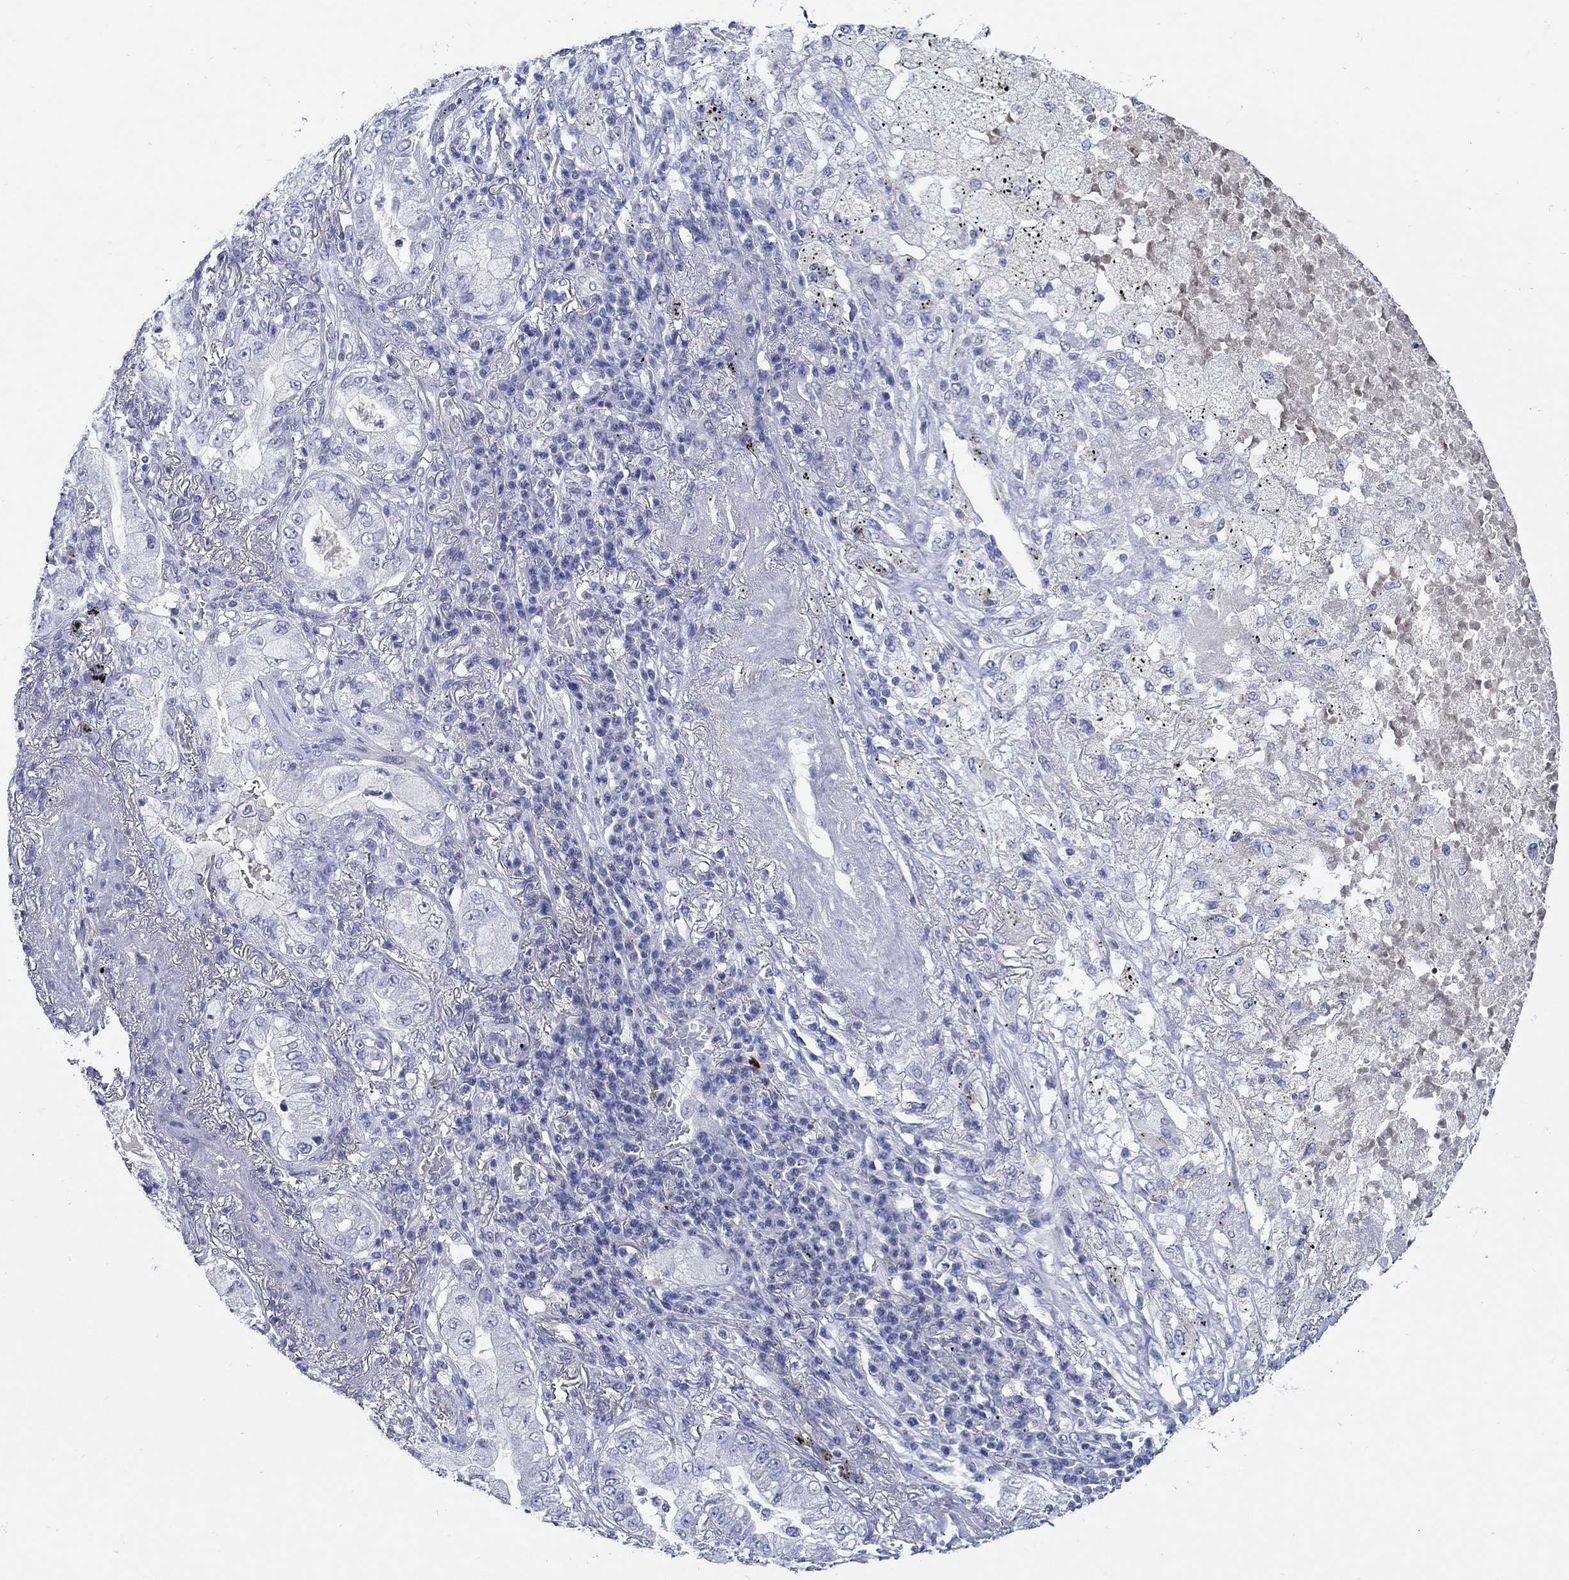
{"staining": {"intensity": "negative", "quantity": "none", "location": "none"}, "tissue": "lung cancer", "cell_type": "Tumor cells", "image_type": "cancer", "snomed": [{"axis": "morphology", "description": "Adenocarcinoma, NOS"}, {"axis": "topography", "description": "Lung"}], "caption": "This histopathology image is of lung cancer stained with IHC to label a protein in brown with the nuclei are counter-stained blue. There is no positivity in tumor cells.", "gene": "MC2R", "patient": {"sex": "female", "age": 73}}